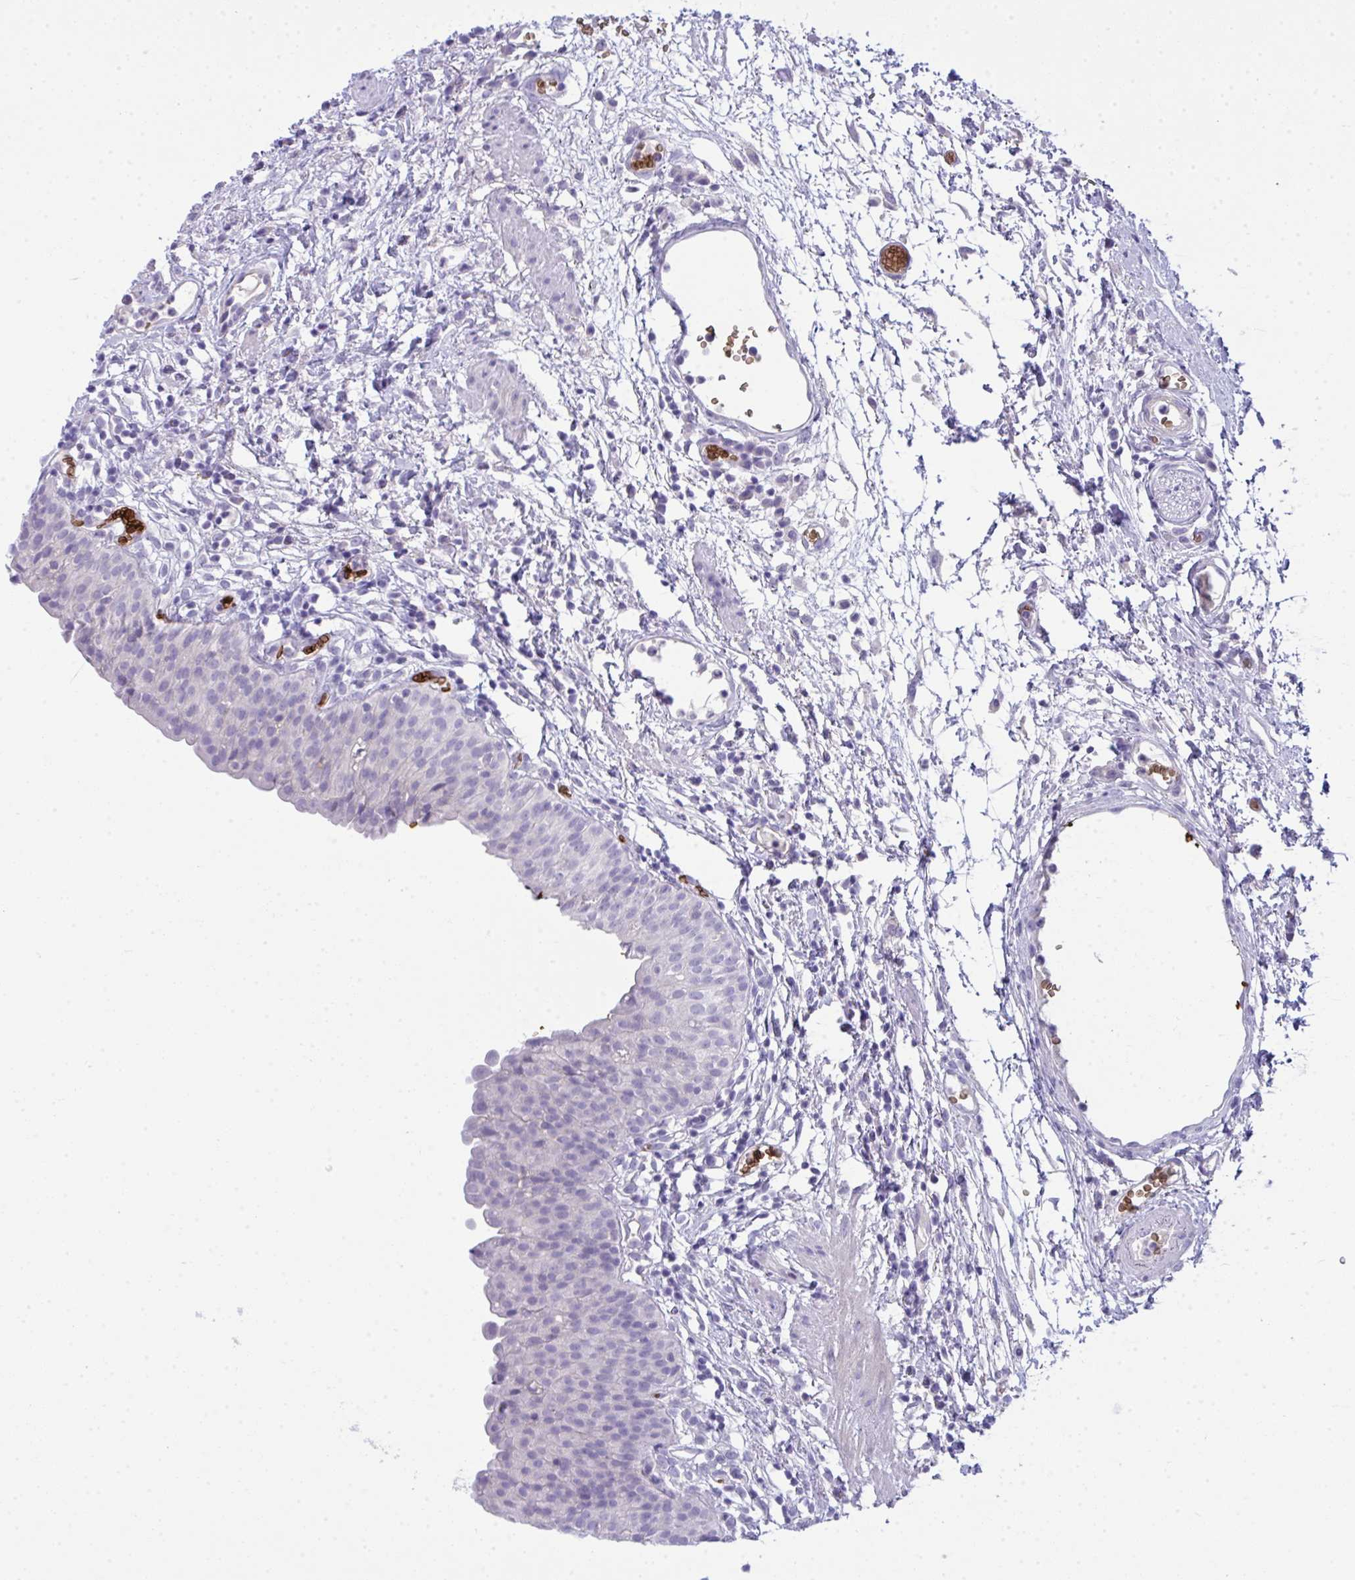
{"staining": {"intensity": "negative", "quantity": "none", "location": "none"}, "tissue": "urinary bladder", "cell_type": "Urothelial cells", "image_type": "normal", "snomed": [{"axis": "morphology", "description": "Normal tissue, NOS"}, {"axis": "morphology", "description": "Inflammation, NOS"}, {"axis": "topography", "description": "Urinary bladder"}], "caption": "High magnification brightfield microscopy of benign urinary bladder stained with DAB (3,3'-diaminobenzidine) (brown) and counterstained with hematoxylin (blue): urothelial cells show no significant staining.", "gene": "SPTB", "patient": {"sex": "male", "age": 57}}